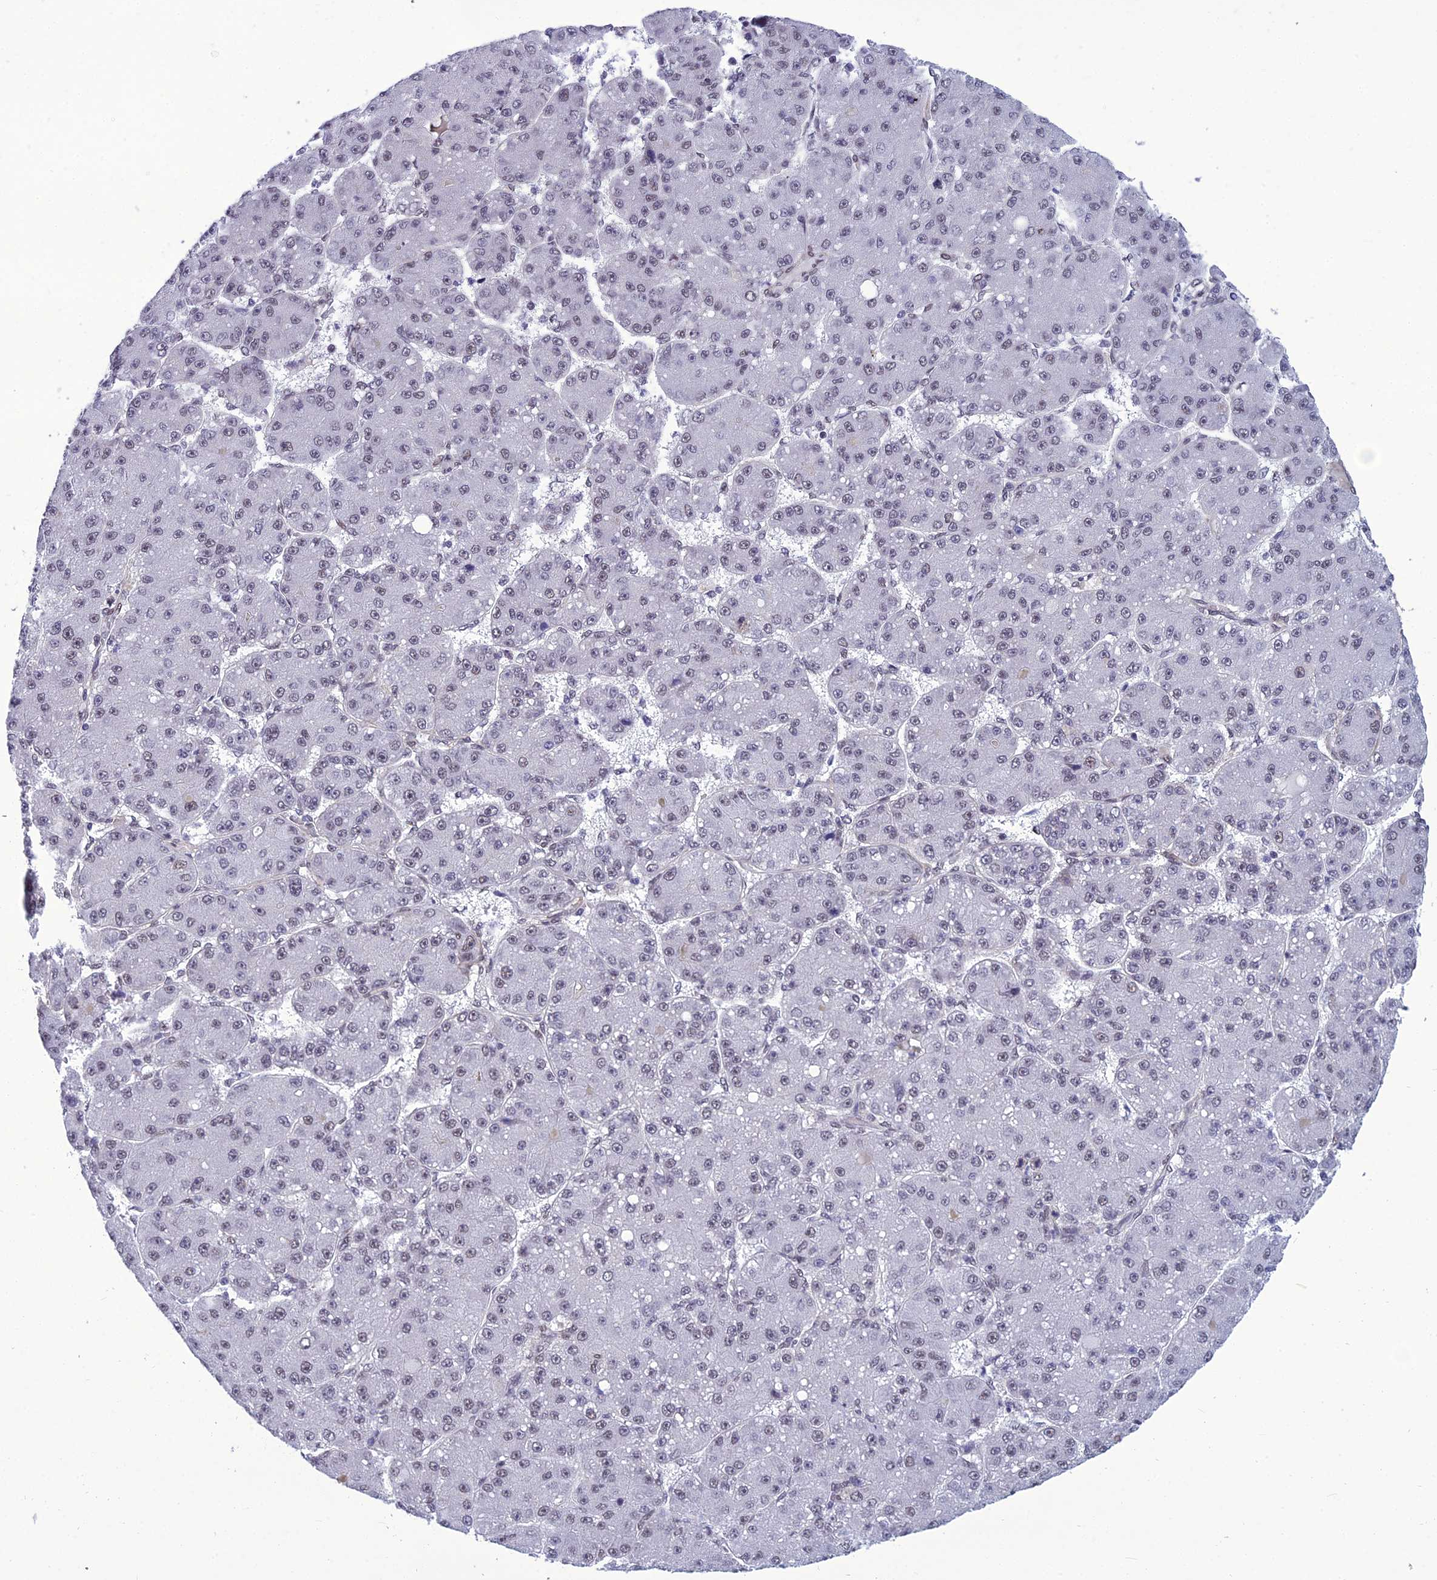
{"staining": {"intensity": "negative", "quantity": "none", "location": "none"}, "tissue": "liver cancer", "cell_type": "Tumor cells", "image_type": "cancer", "snomed": [{"axis": "morphology", "description": "Carcinoma, Hepatocellular, NOS"}, {"axis": "topography", "description": "Liver"}], "caption": "Immunohistochemistry of liver hepatocellular carcinoma displays no expression in tumor cells. The staining was performed using DAB (3,3'-diaminobenzidine) to visualize the protein expression in brown, while the nuclei were stained in blue with hematoxylin (Magnification: 20x).", "gene": "RSRC1", "patient": {"sex": "male", "age": 67}}